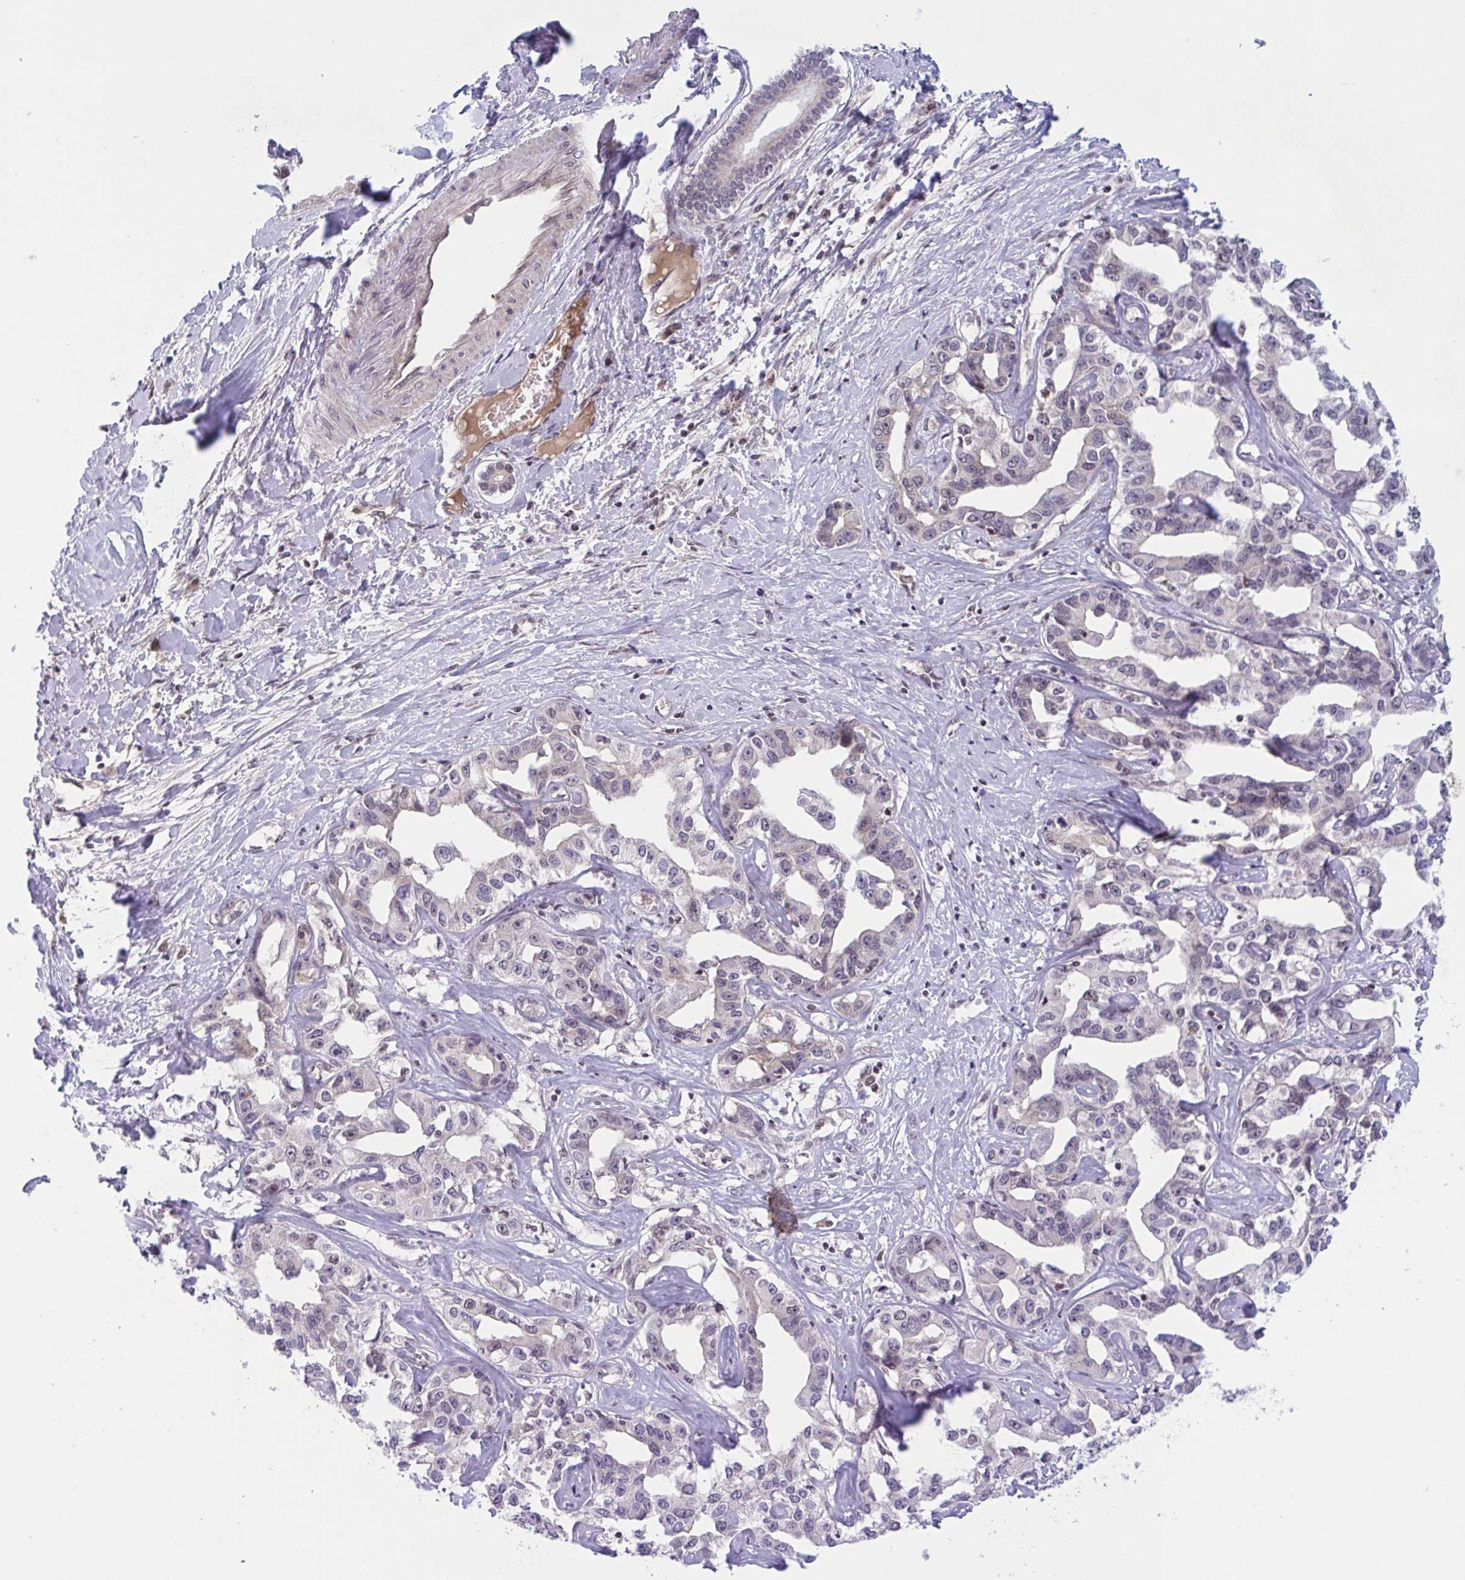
{"staining": {"intensity": "negative", "quantity": "none", "location": "none"}, "tissue": "liver cancer", "cell_type": "Tumor cells", "image_type": "cancer", "snomed": [{"axis": "morphology", "description": "Cholangiocarcinoma"}, {"axis": "topography", "description": "Liver"}], "caption": "Human liver cancer (cholangiocarcinoma) stained for a protein using immunohistochemistry (IHC) shows no positivity in tumor cells.", "gene": "TTC7B", "patient": {"sex": "male", "age": 59}}